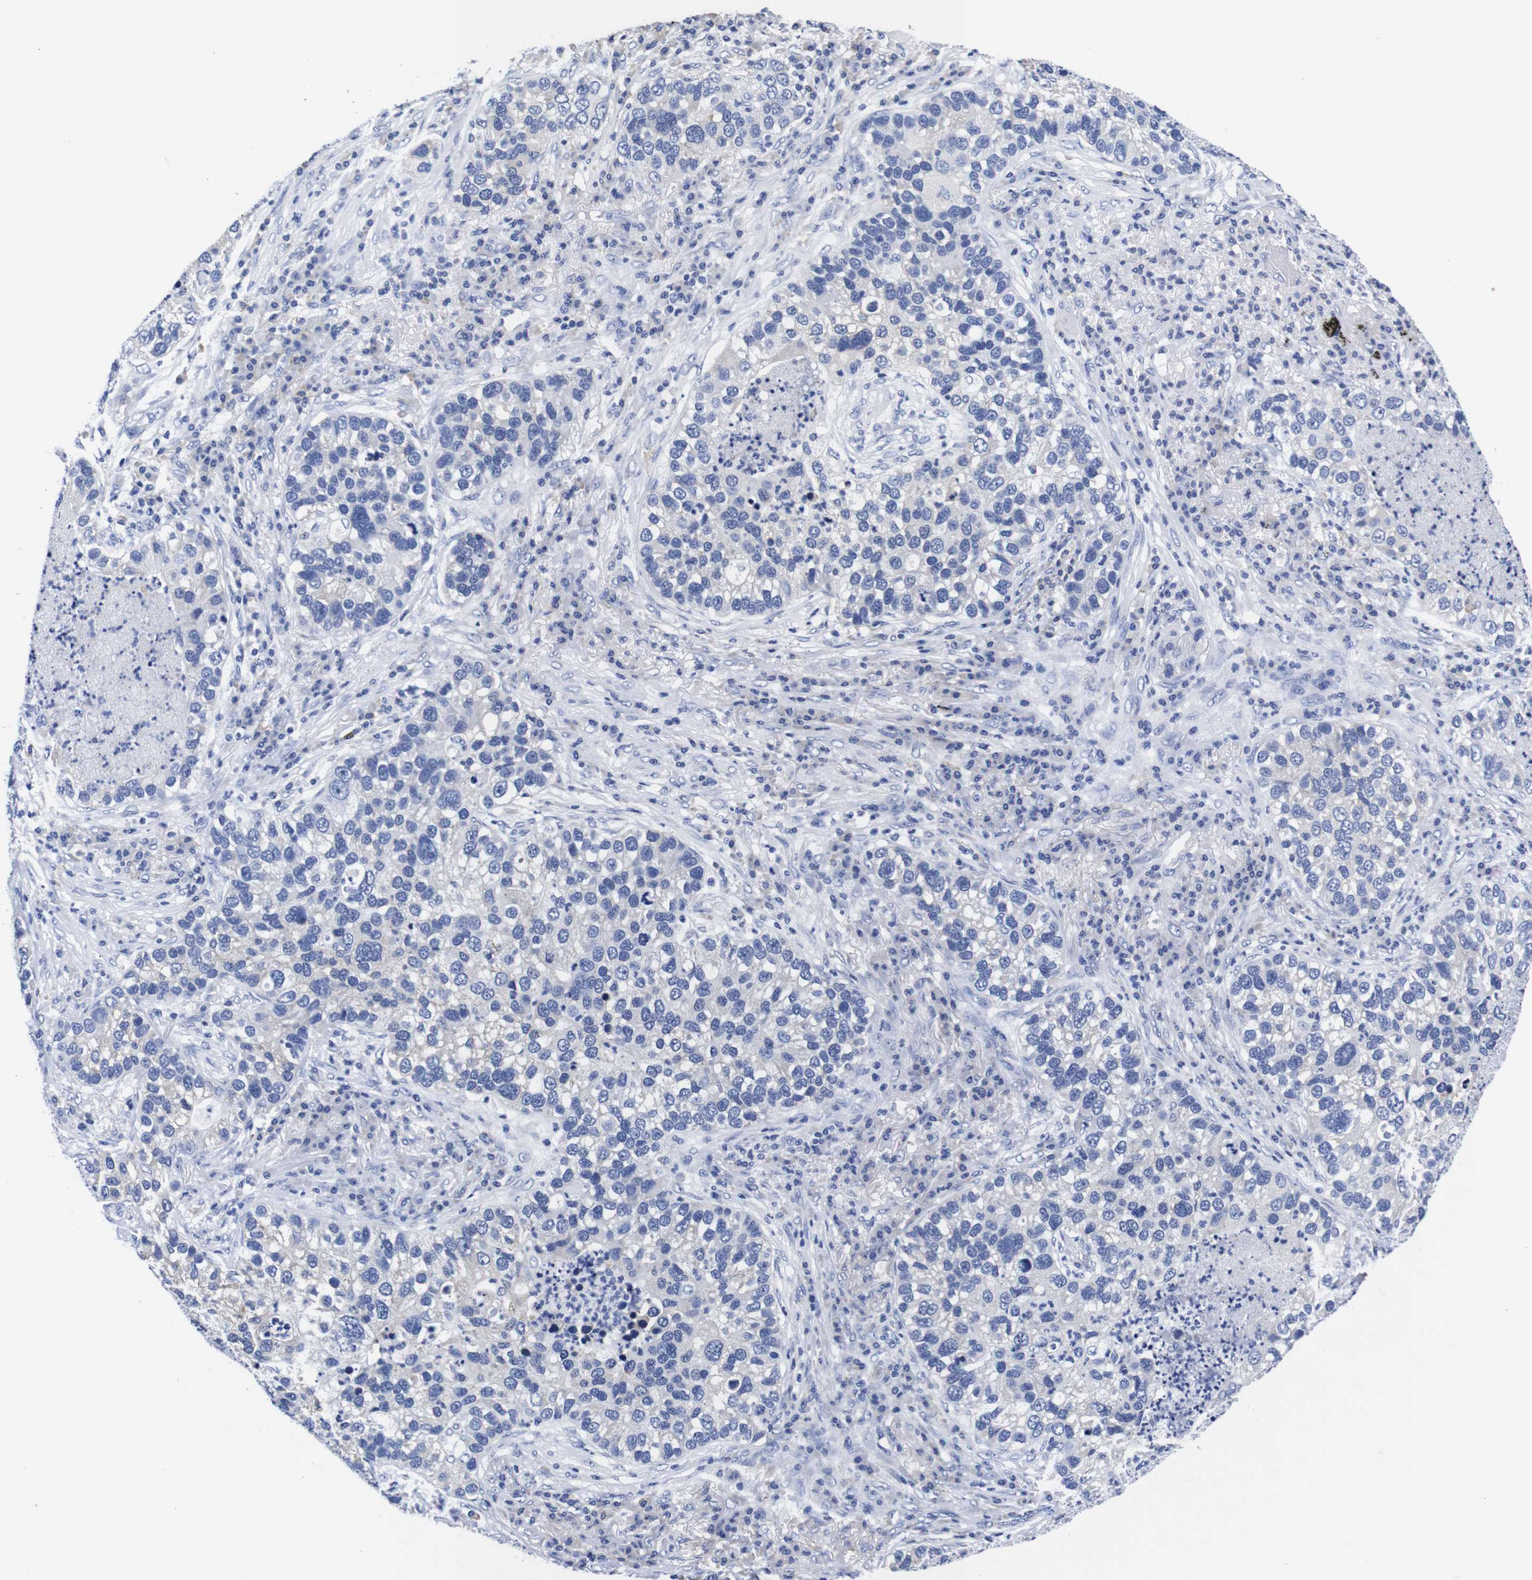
{"staining": {"intensity": "negative", "quantity": "none", "location": "none"}, "tissue": "lung cancer", "cell_type": "Tumor cells", "image_type": "cancer", "snomed": [{"axis": "morphology", "description": "Normal tissue, NOS"}, {"axis": "morphology", "description": "Adenocarcinoma, NOS"}, {"axis": "topography", "description": "Bronchus"}, {"axis": "topography", "description": "Lung"}], "caption": "Lung cancer (adenocarcinoma) stained for a protein using IHC shows no staining tumor cells.", "gene": "CLEC4G", "patient": {"sex": "male", "age": 54}}